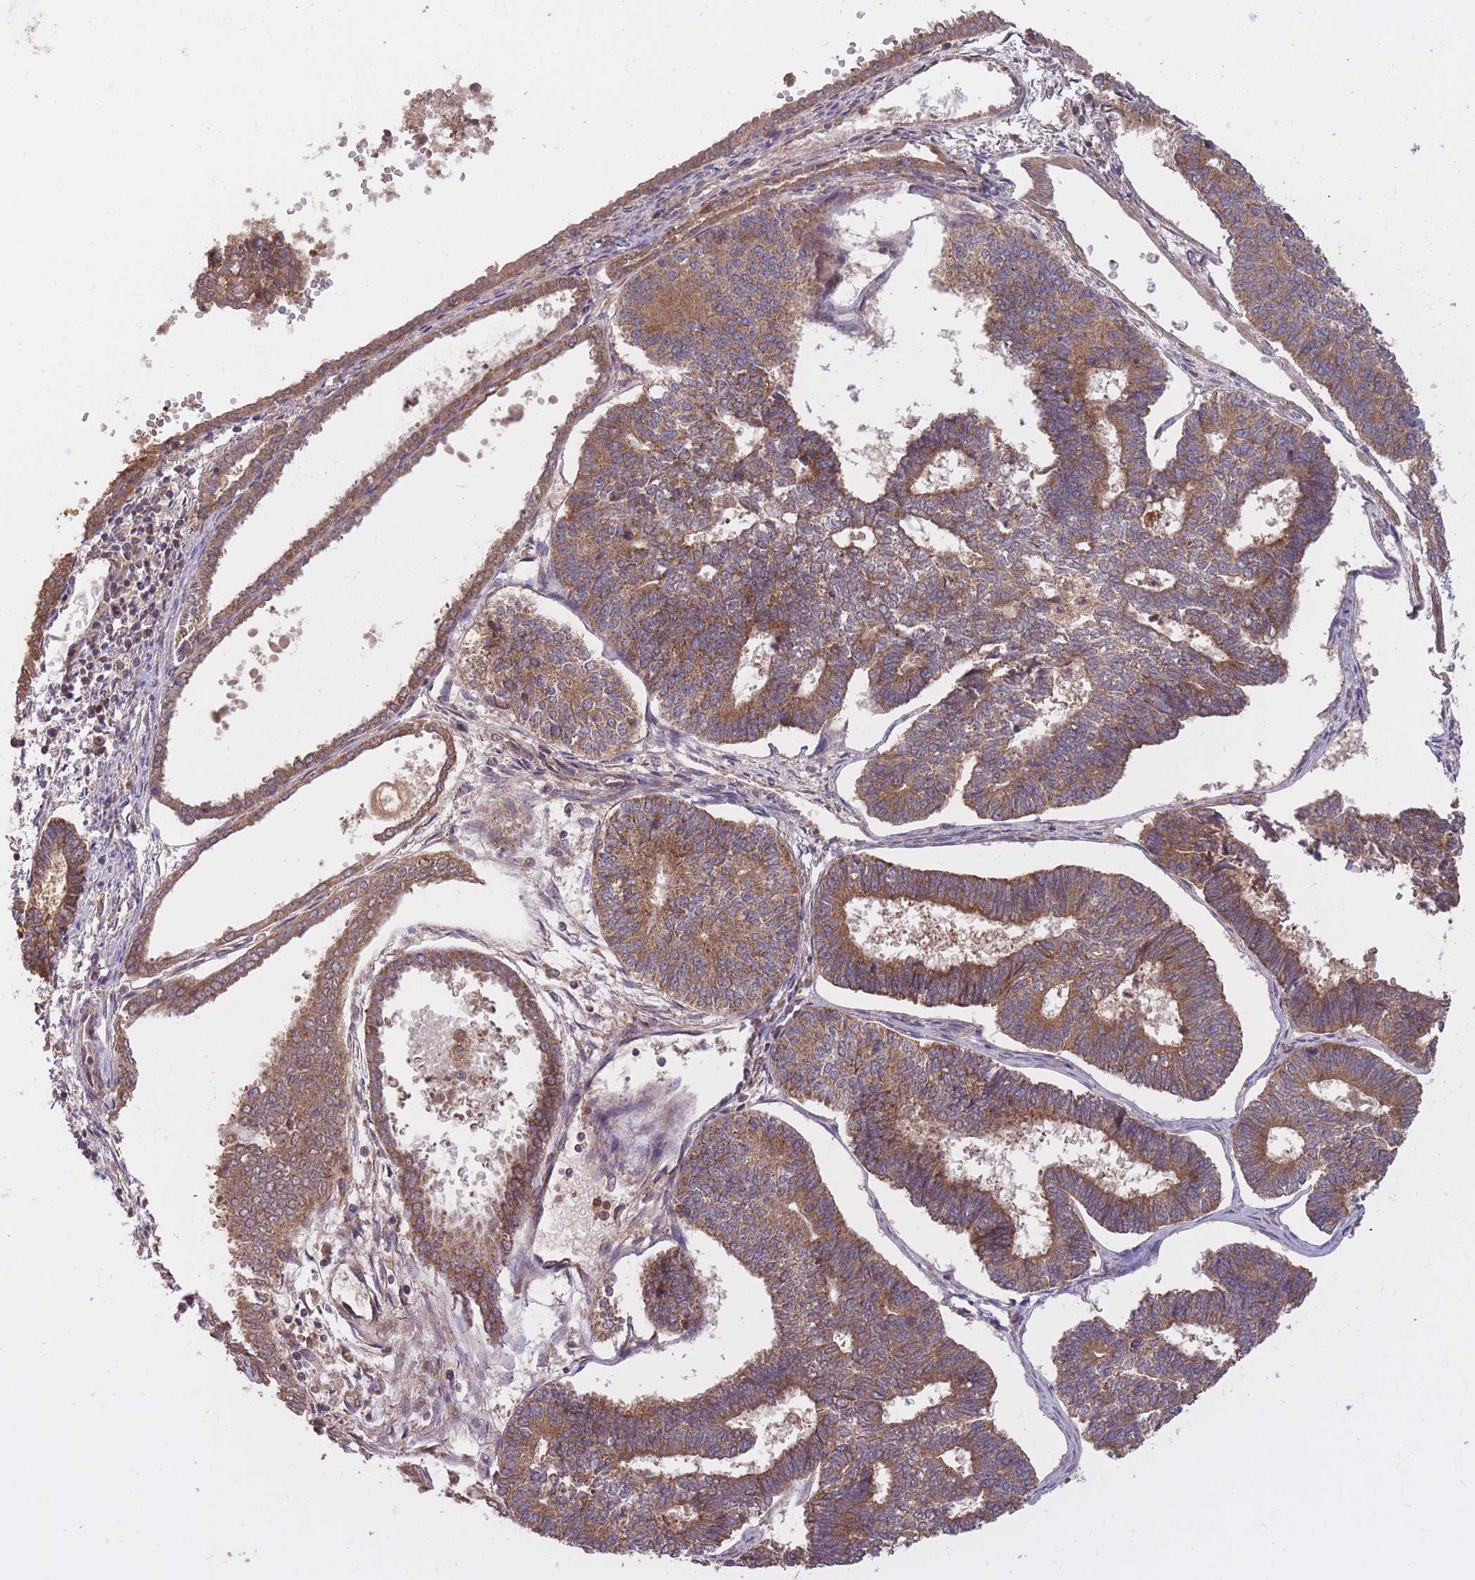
{"staining": {"intensity": "moderate", "quantity": ">75%", "location": "cytoplasmic/membranous"}, "tissue": "endometrial cancer", "cell_type": "Tumor cells", "image_type": "cancer", "snomed": [{"axis": "morphology", "description": "Adenocarcinoma, NOS"}, {"axis": "topography", "description": "Endometrium"}], "caption": "DAB immunohistochemical staining of endometrial cancer (adenocarcinoma) demonstrates moderate cytoplasmic/membranous protein positivity in about >75% of tumor cells.", "gene": "IGF2BP2", "patient": {"sex": "female", "age": 70}}